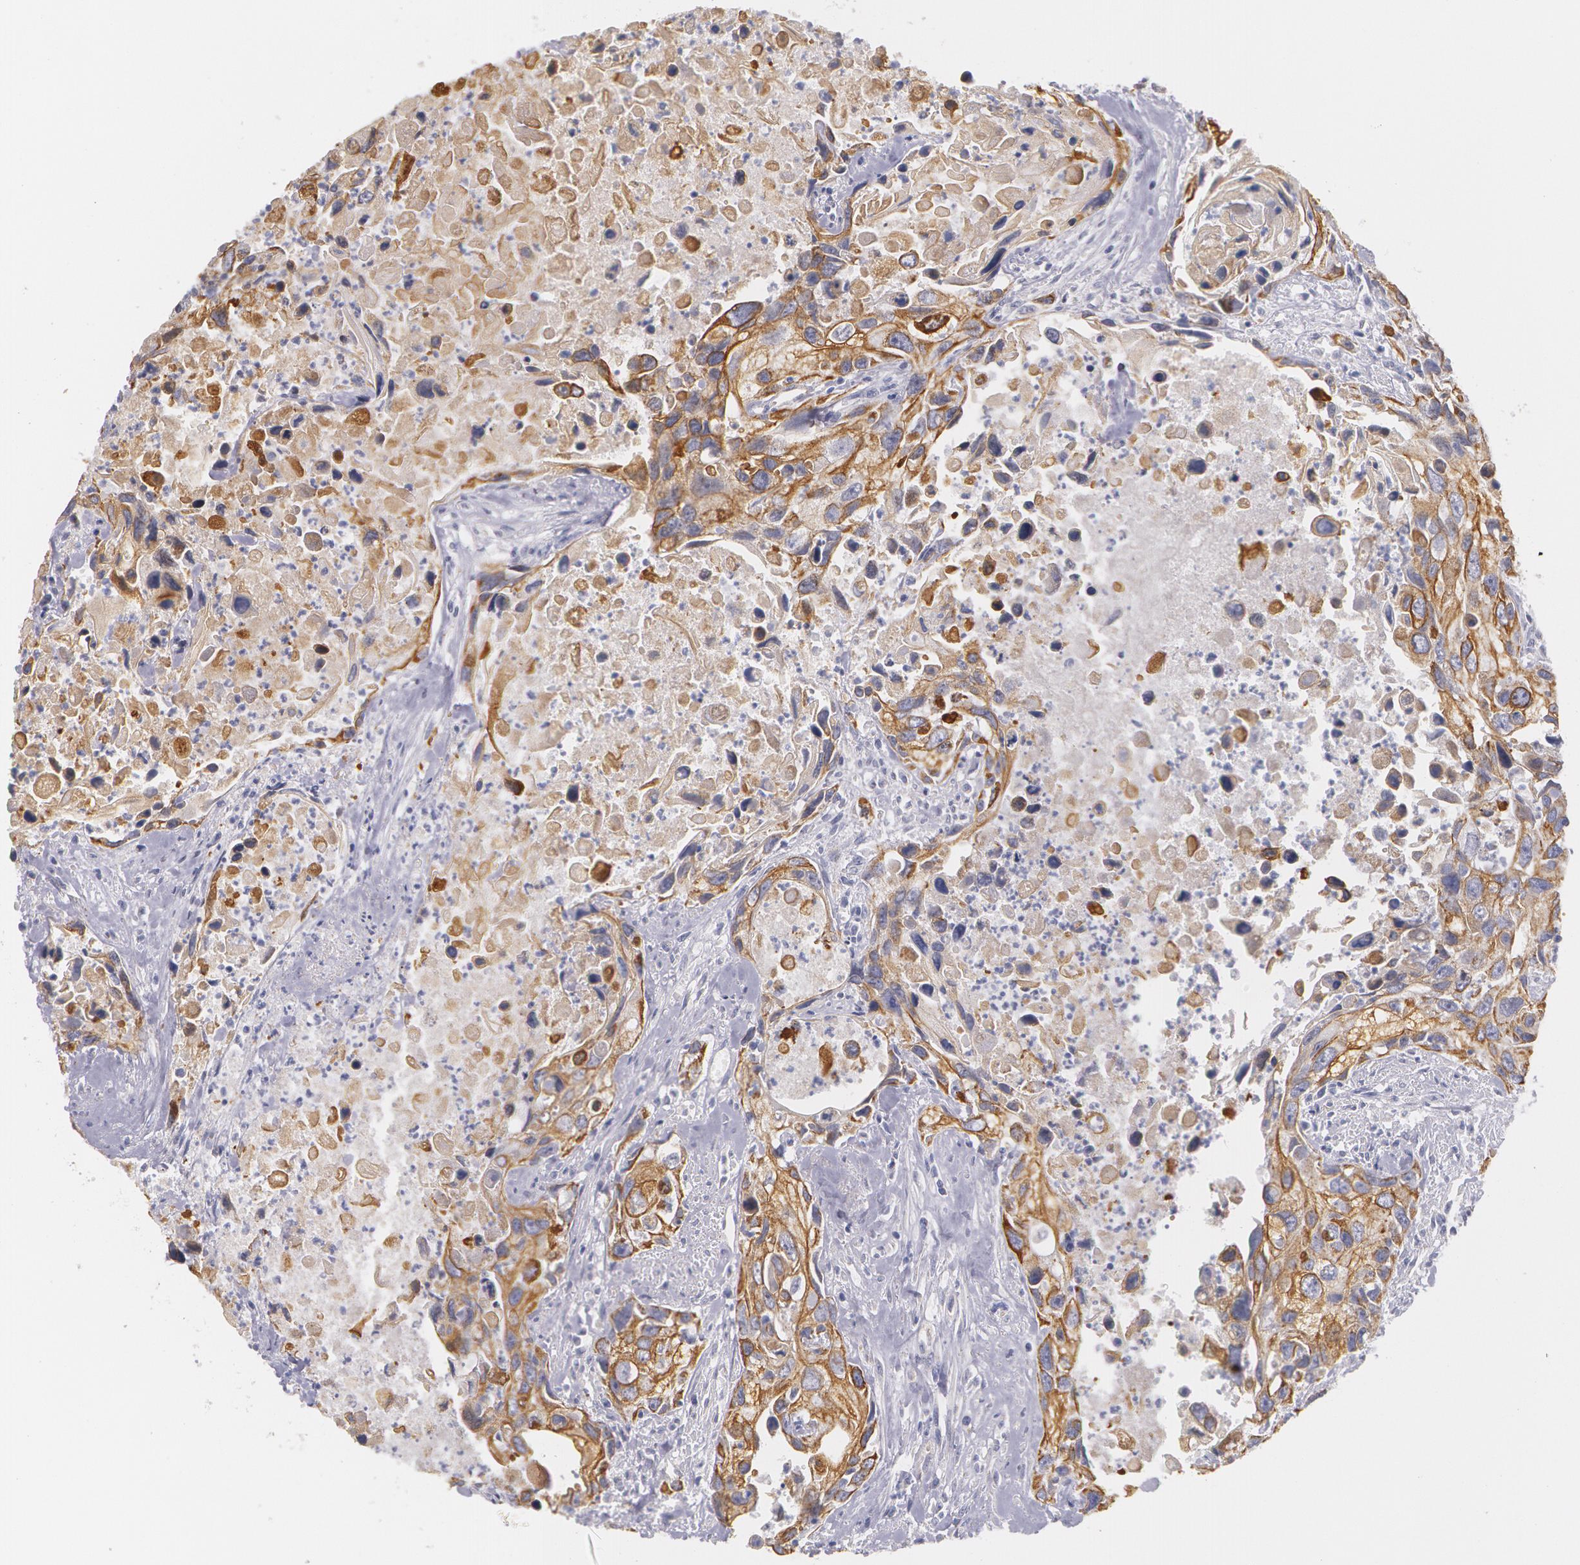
{"staining": {"intensity": "moderate", "quantity": ">75%", "location": "cytoplasmic/membranous"}, "tissue": "urothelial cancer", "cell_type": "Tumor cells", "image_type": "cancer", "snomed": [{"axis": "morphology", "description": "Urothelial carcinoma, High grade"}, {"axis": "topography", "description": "Urinary bladder"}], "caption": "Immunohistochemistry (IHC) micrograph of neoplastic tissue: urothelial carcinoma (high-grade) stained using immunohistochemistry (IHC) shows medium levels of moderate protein expression localized specifically in the cytoplasmic/membranous of tumor cells, appearing as a cytoplasmic/membranous brown color.", "gene": "KRT18", "patient": {"sex": "male", "age": 71}}